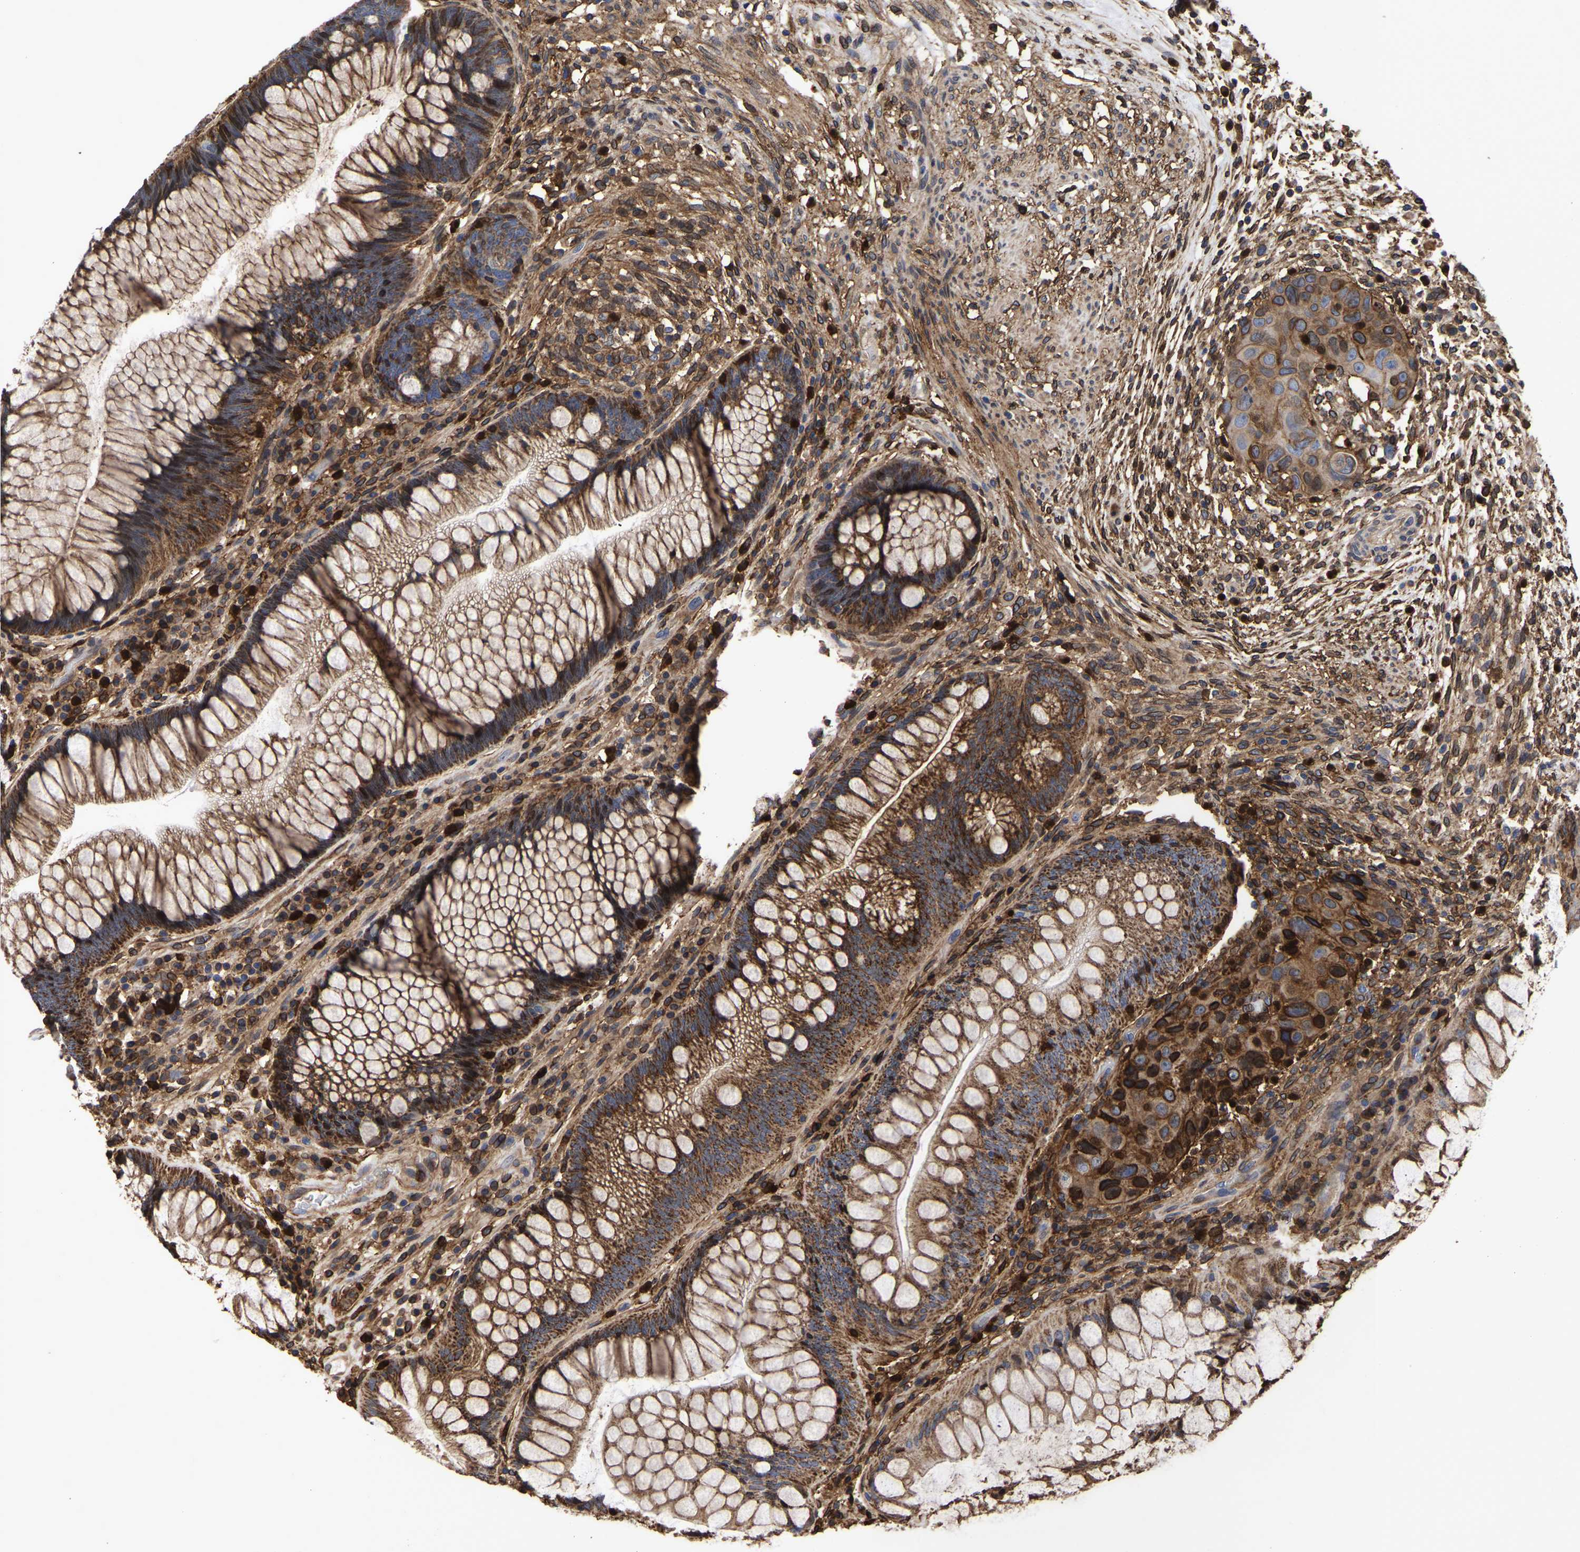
{"staining": {"intensity": "strong", "quantity": ">75%", "location": "cytoplasmic/membranous"}, "tissue": "rectum", "cell_type": "Glandular cells", "image_type": "normal", "snomed": [{"axis": "morphology", "description": "Normal tissue, NOS"}, {"axis": "topography", "description": "Rectum"}], "caption": "Immunohistochemistry (DAB) staining of benign rectum exhibits strong cytoplasmic/membranous protein expression in about >75% of glandular cells.", "gene": "LIF", "patient": {"sex": "male", "age": 51}}